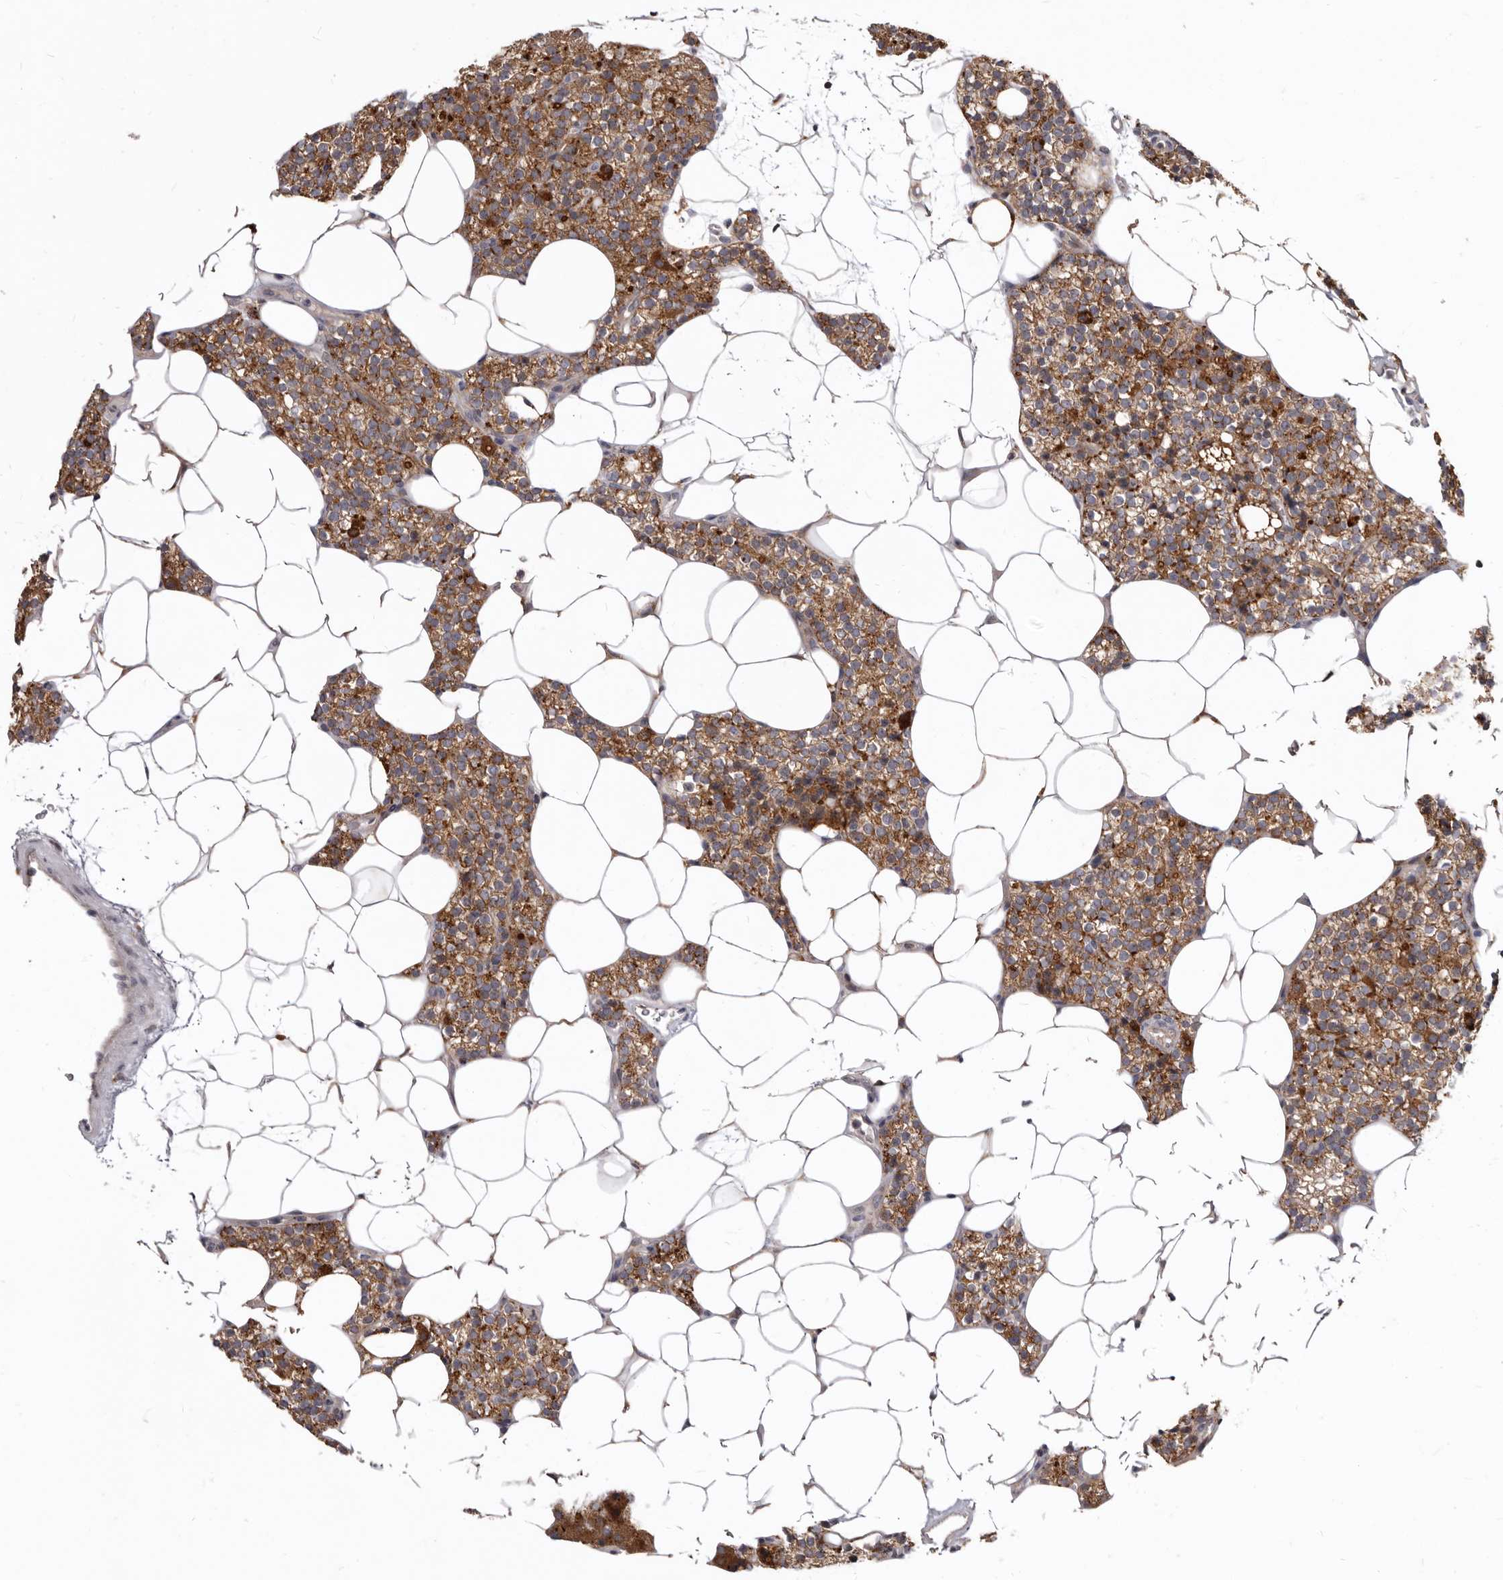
{"staining": {"intensity": "moderate", "quantity": ">75%", "location": "cytoplasmic/membranous"}, "tissue": "parathyroid gland", "cell_type": "Glandular cells", "image_type": "normal", "snomed": [{"axis": "morphology", "description": "Normal tissue, NOS"}, {"axis": "topography", "description": "Parathyroid gland"}], "caption": "Protein expression by IHC reveals moderate cytoplasmic/membranous positivity in approximately >75% of glandular cells in unremarkable parathyroid gland.", "gene": "SMC4", "patient": {"sex": "female", "age": 56}}